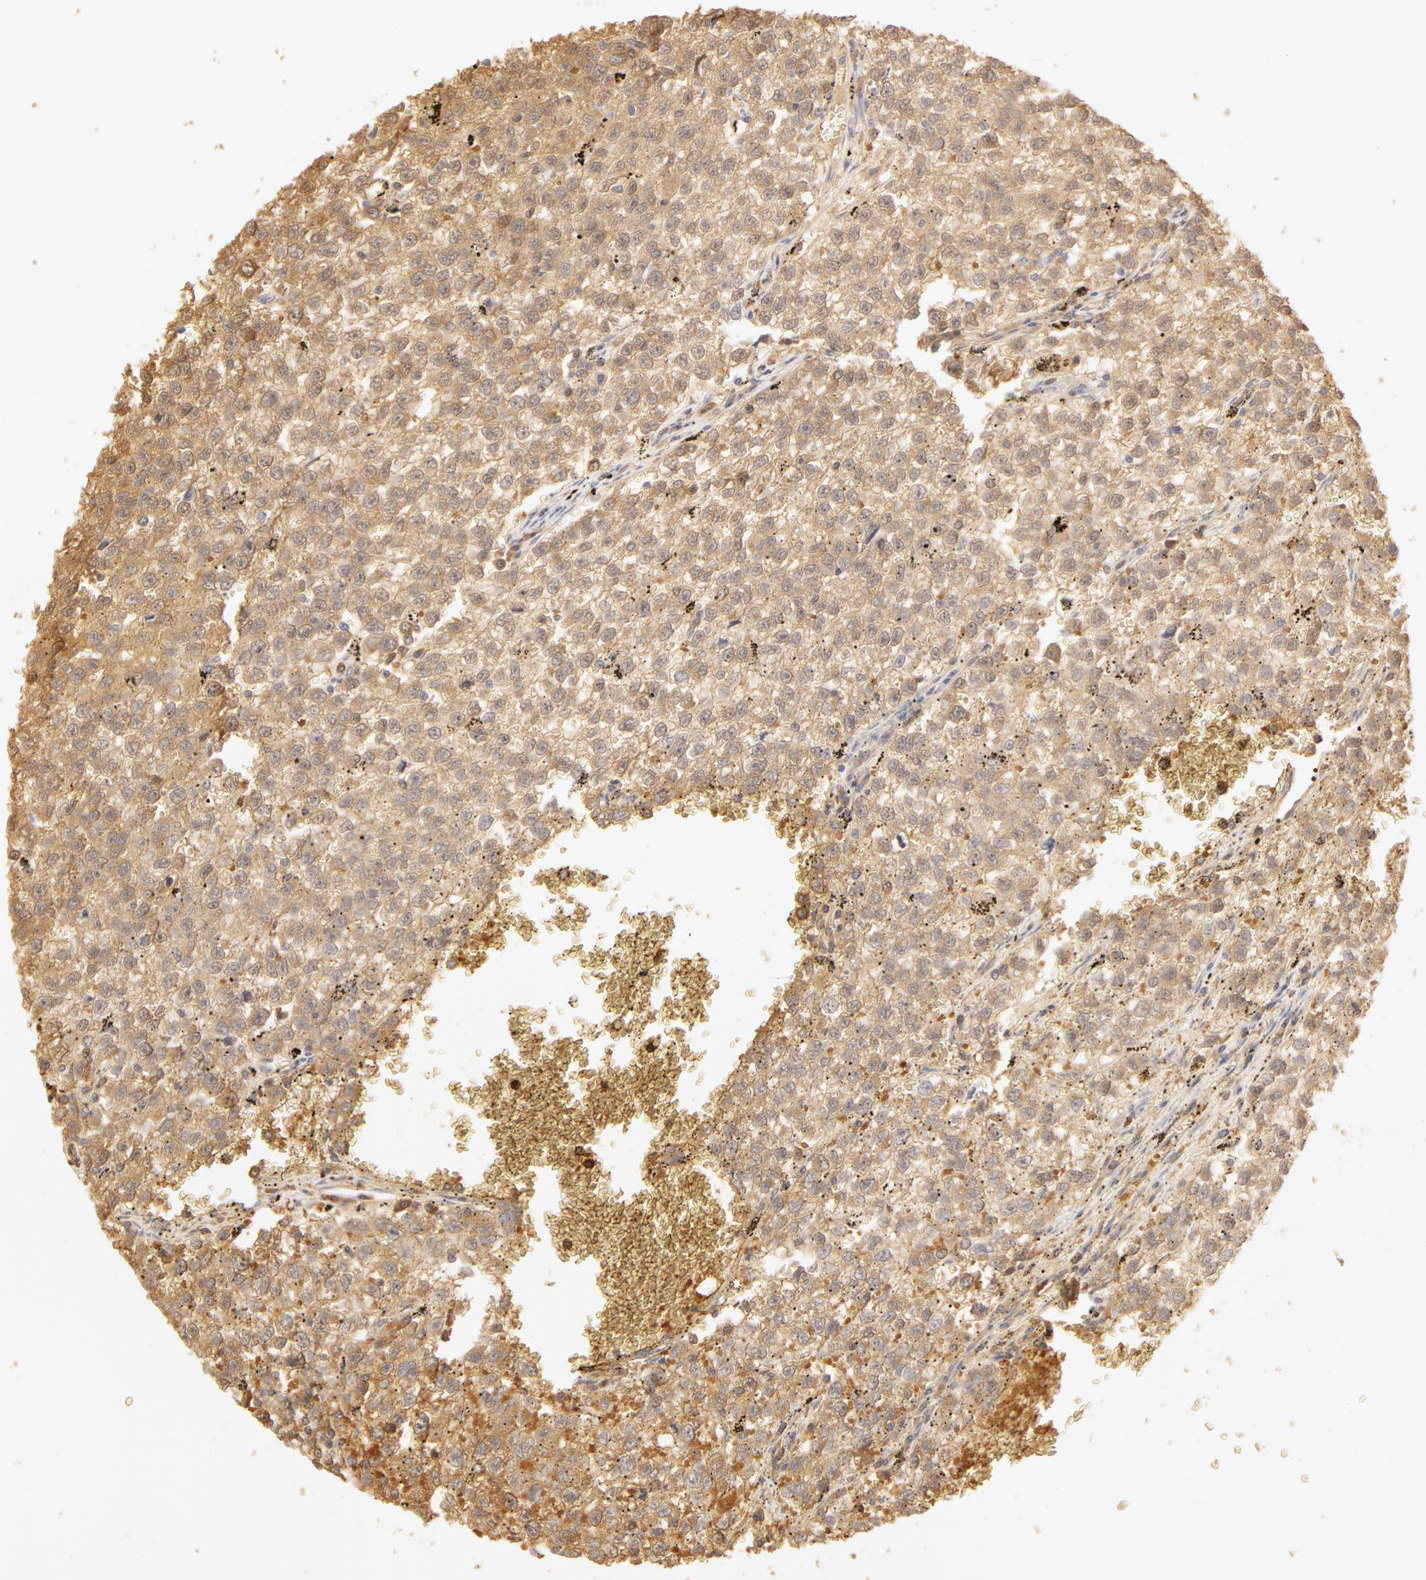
{"staining": {"intensity": "negative", "quantity": "none", "location": "none"}, "tissue": "testis cancer", "cell_type": "Tumor cells", "image_type": "cancer", "snomed": [{"axis": "morphology", "description": "Seminoma, NOS"}, {"axis": "topography", "description": "Testis"}], "caption": "Human testis cancer (seminoma) stained for a protein using immunohistochemistry (IHC) displays no expression in tumor cells.", "gene": "CA2", "patient": {"sex": "male", "age": 35}}